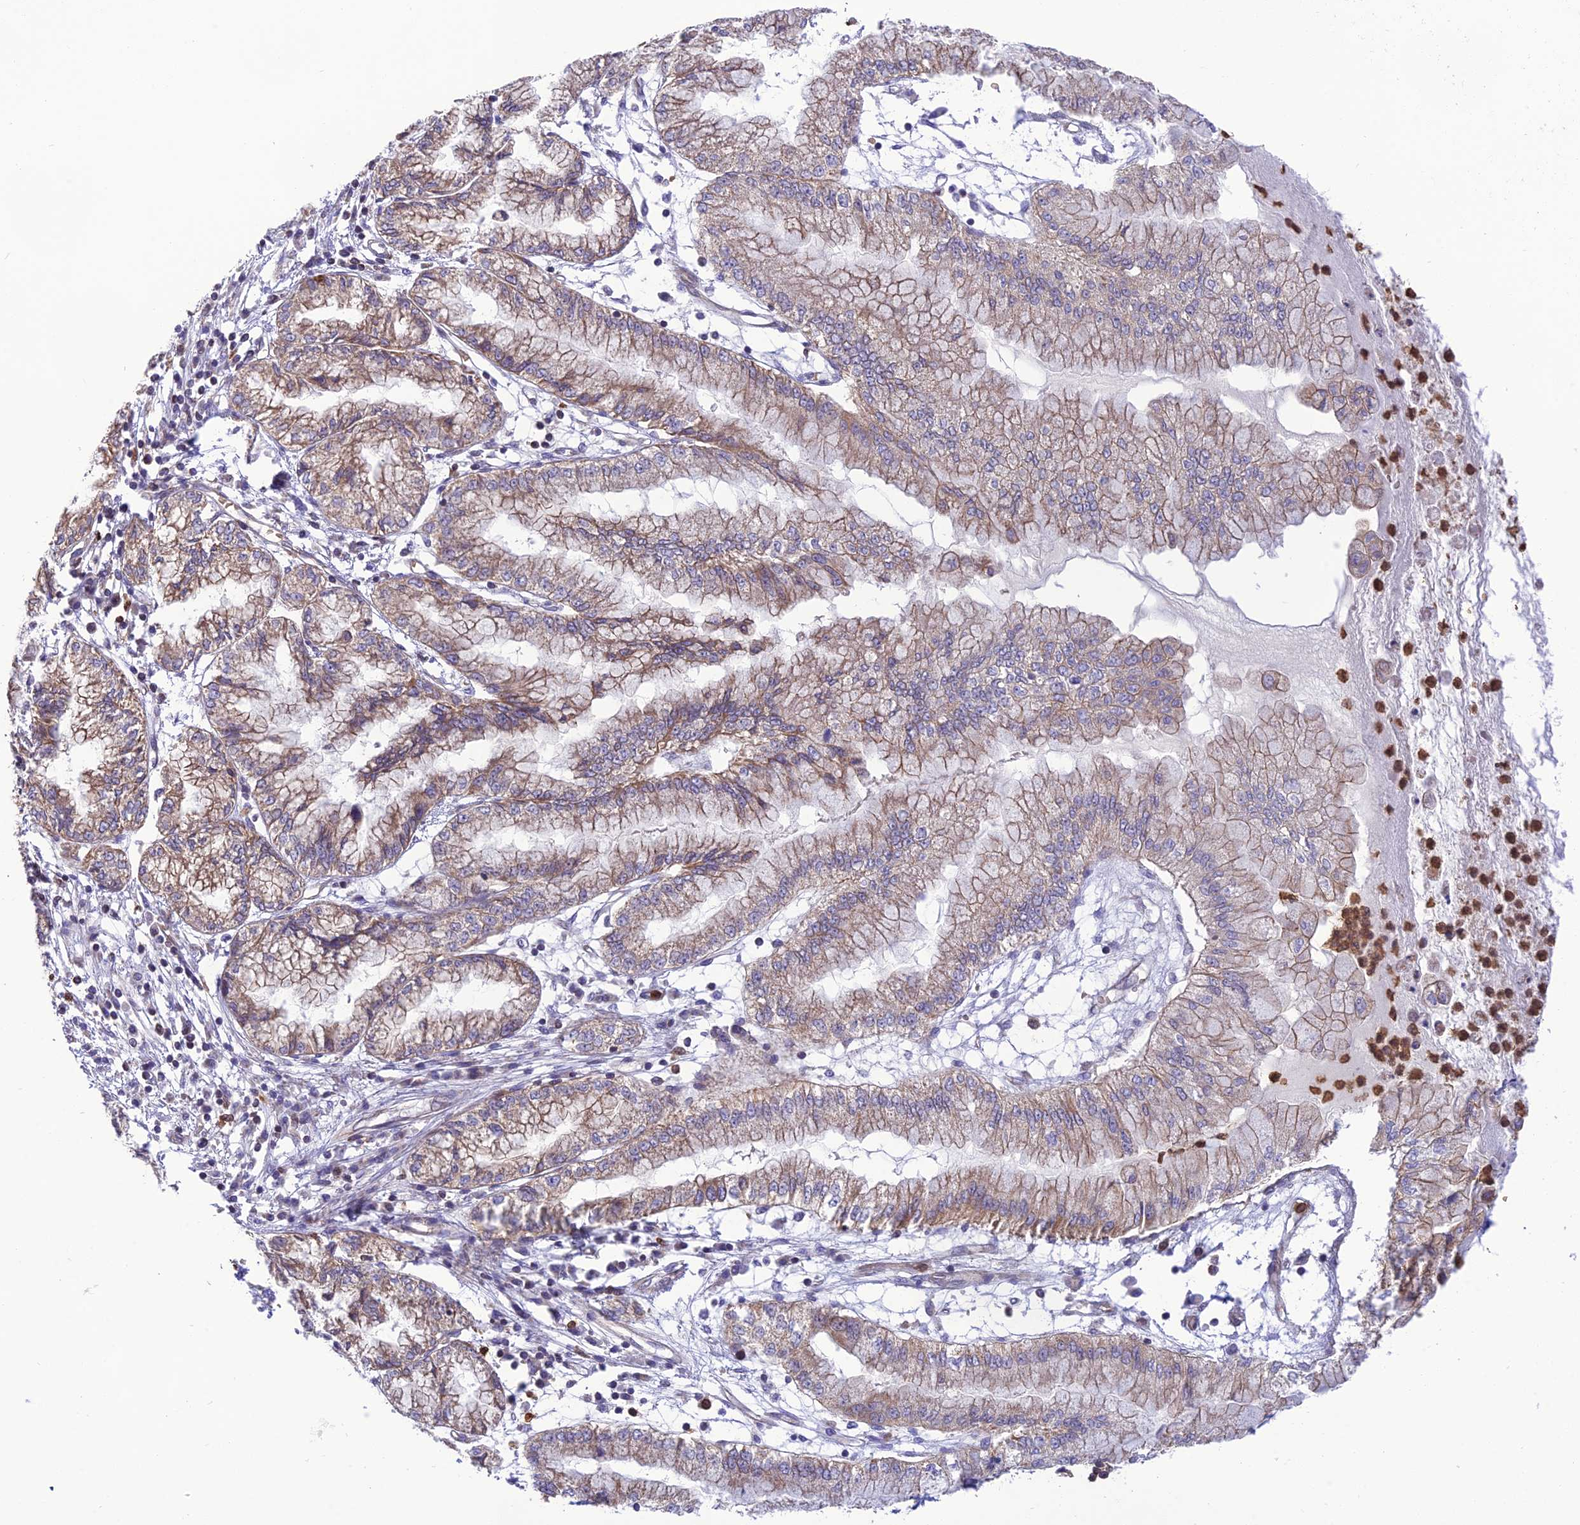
{"staining": {"intensity": "moderate", "quantity": "25%-75%", "location": "cytoplasmic/membranous"}, "tissue": "pancreatic cancer", "cell_type": "Tumor cells", "image_type": "cancer", "snomed": [{"axis": "morphology", "description": "Adenocarcinoma, NOS"}, {"axis": "topography", "description": "Pancreas"}], "caption": "A high-resolution image shows immunohistochemistry staining of pancreatic cancer (adenocarcinoma), which reveals moderate cytoplasmic/membranous positivity in approximately 25%-75% of tumor cells.", "gene": "PKHD1L1", "patient": {"sex": "male", "age": 73}}